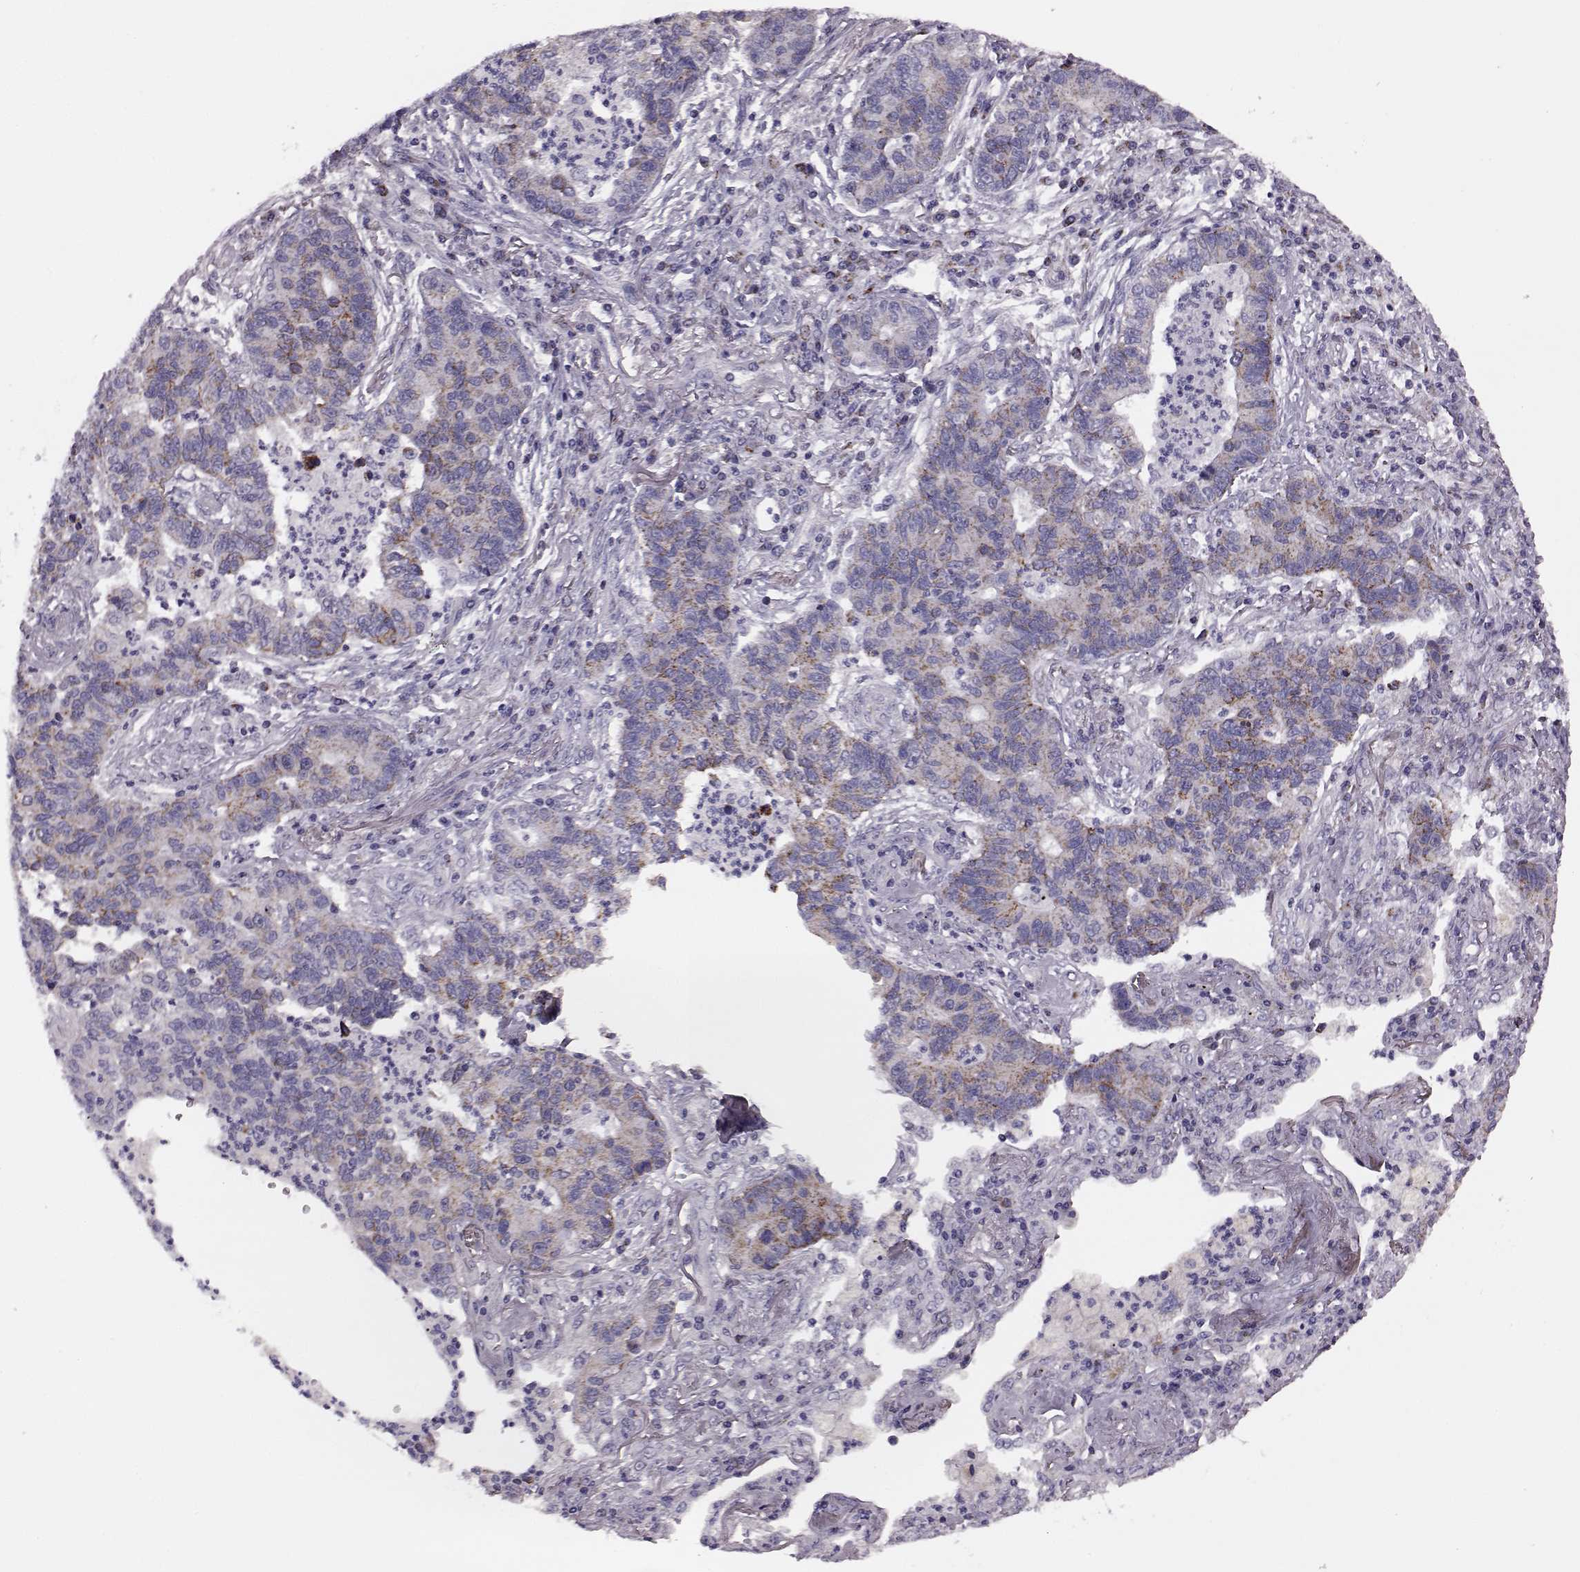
{"staining": {"intensity": "strong", "quantity": ">75%", "location": "cytoplasmic/membranous"}, "tissue": "lung cancer", "cell_type": "Tumor cells", "image_type": "cancer", "snomed": [{"axis": "morphology", "description": "Adenocarcinoma, NOS"}, {"axis": "topography", "description": "Lung"}], "caption": "Strong cytoplasmic/membranous protein expression is appreciated in about >75% of tumor cells in lung cancer.", "gene": "RIMS2", "patient": {"sex": "female", "age": 57}}